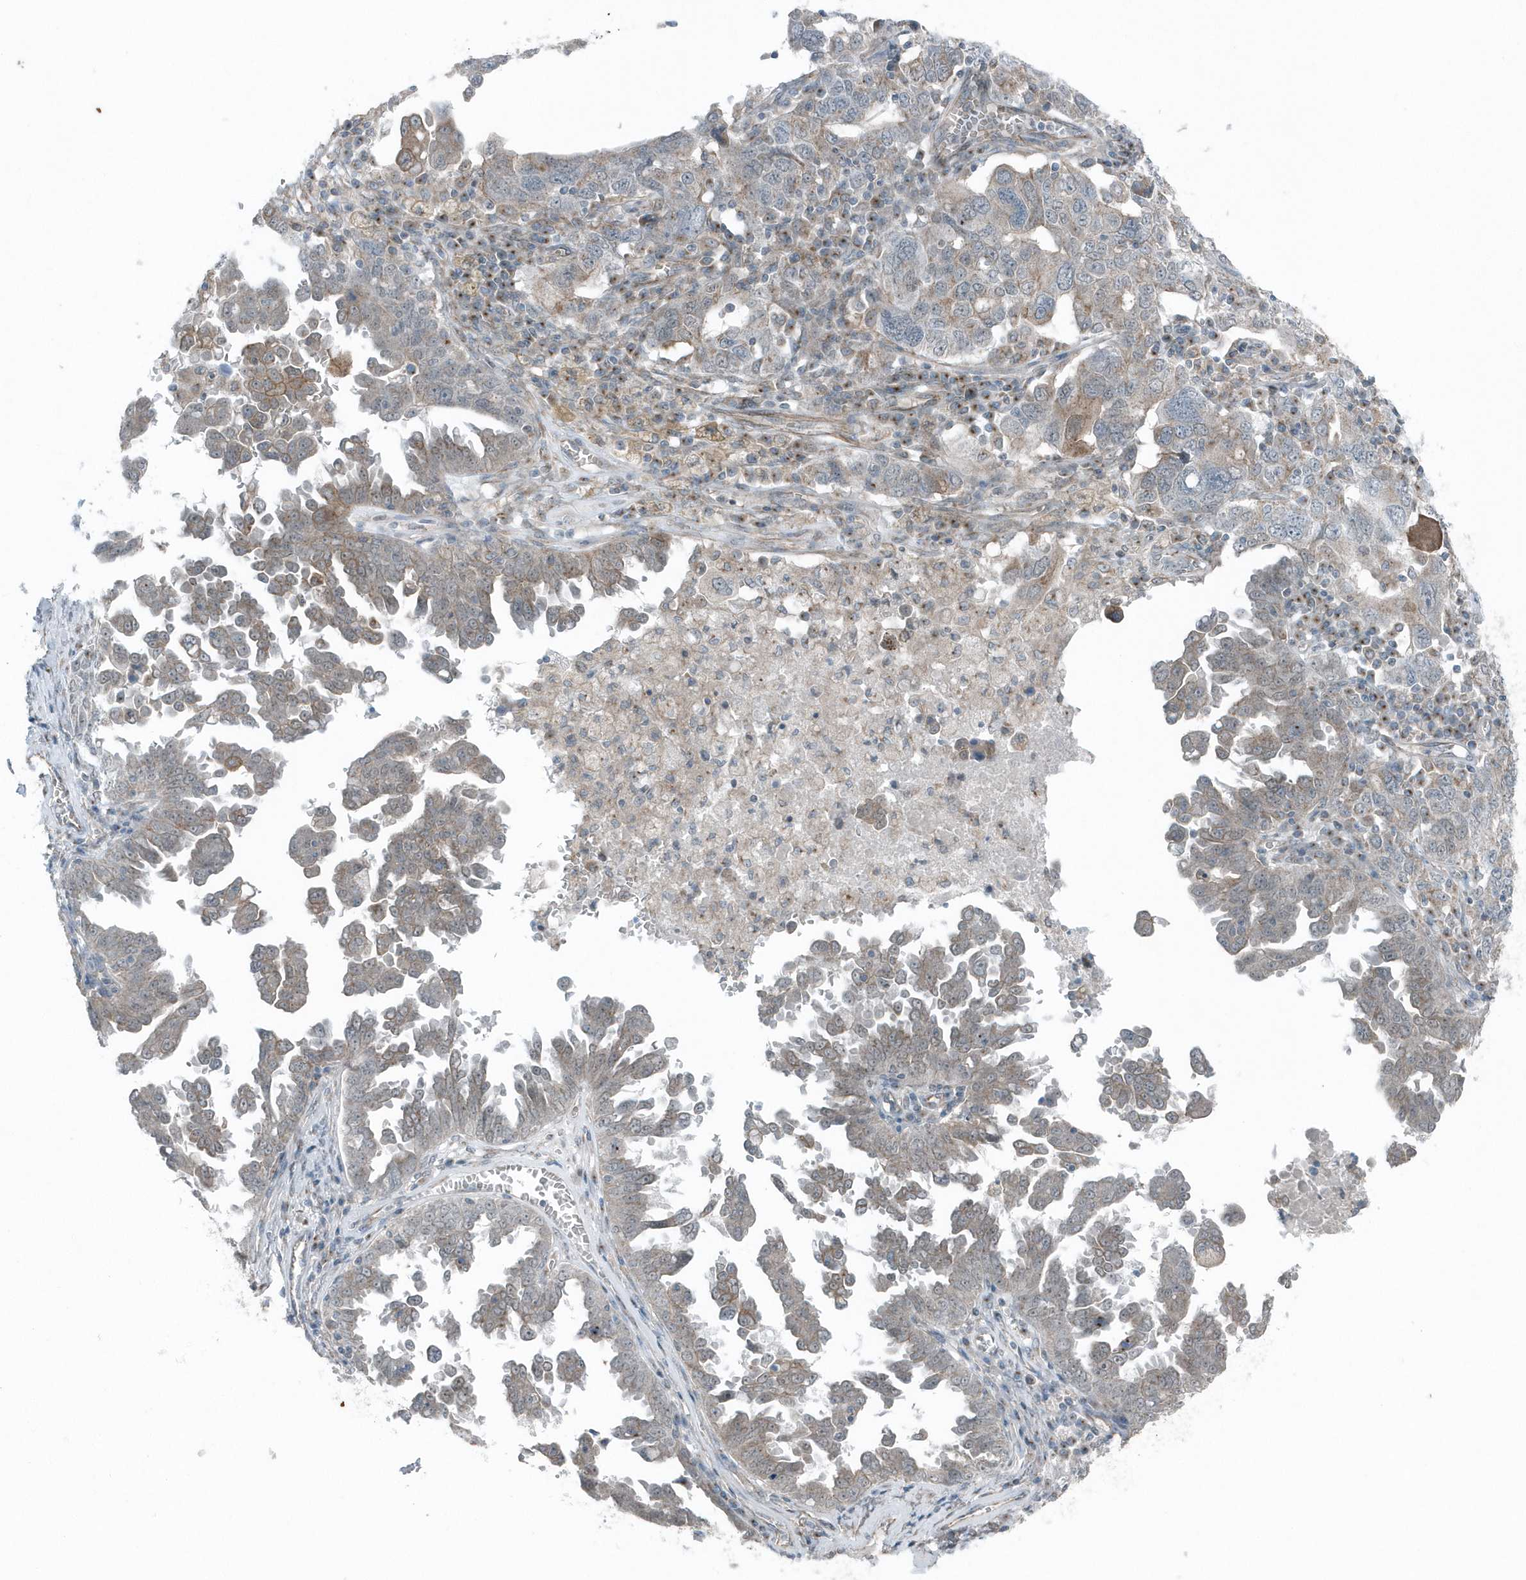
{"staining": {"intensity": "weak", "quantity": "<25%", "location": "cytoplasmic/membranous"}, "tissue": "ovarian cancer", "cell_type": "Tumor cells", "image_type": "cancer", "snomed": [{"axis": "morphology", "description": "Carcinoma, endometroid"}, {"axis": "topography", "description": "Ovary"}], "caption": "An image of human ovarian cancer (endometroid carcinoma) is negative for staining in tumor cells.", "gene": "GCC2", "patient": {"sex": "female", "age": 62}}